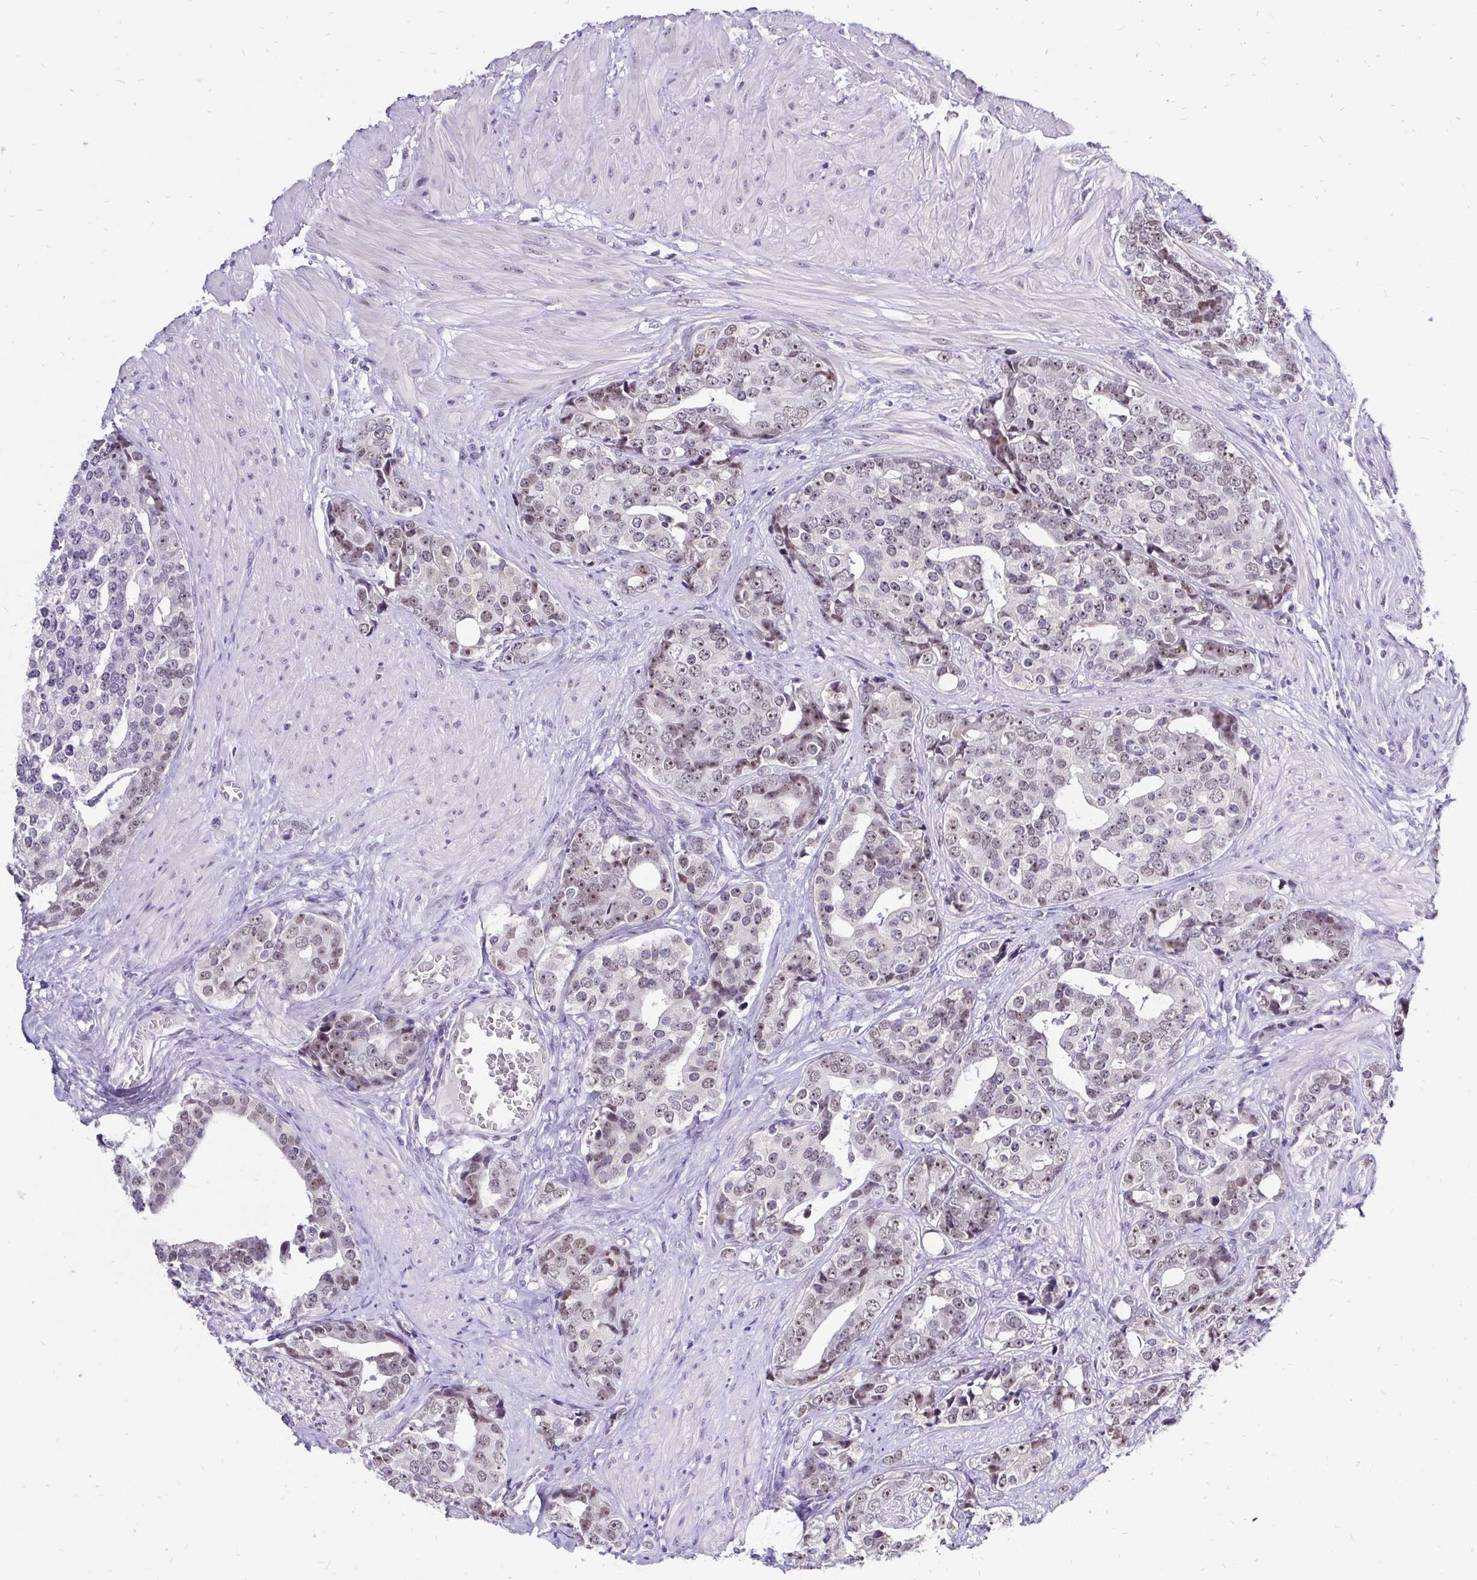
{"staining": {"intensity": "weak", "quantity": "25%-75%", "location": "nuclear"}, "tissue": "prostate cancer", "cell_type": "Tumor cells", "image_type": "cancer", "snomed": [{"axis": "morphology", "description": "Adenocarcinoma, High grade"}, {"axis": "topography", "description": "Prostate"}], "caption": "A brown stain labels weak nuclear staining of a protein in prostate cancer tumor cells.", "gene": "ZNF860", "patient": {"sex": "male", "age": 71}}